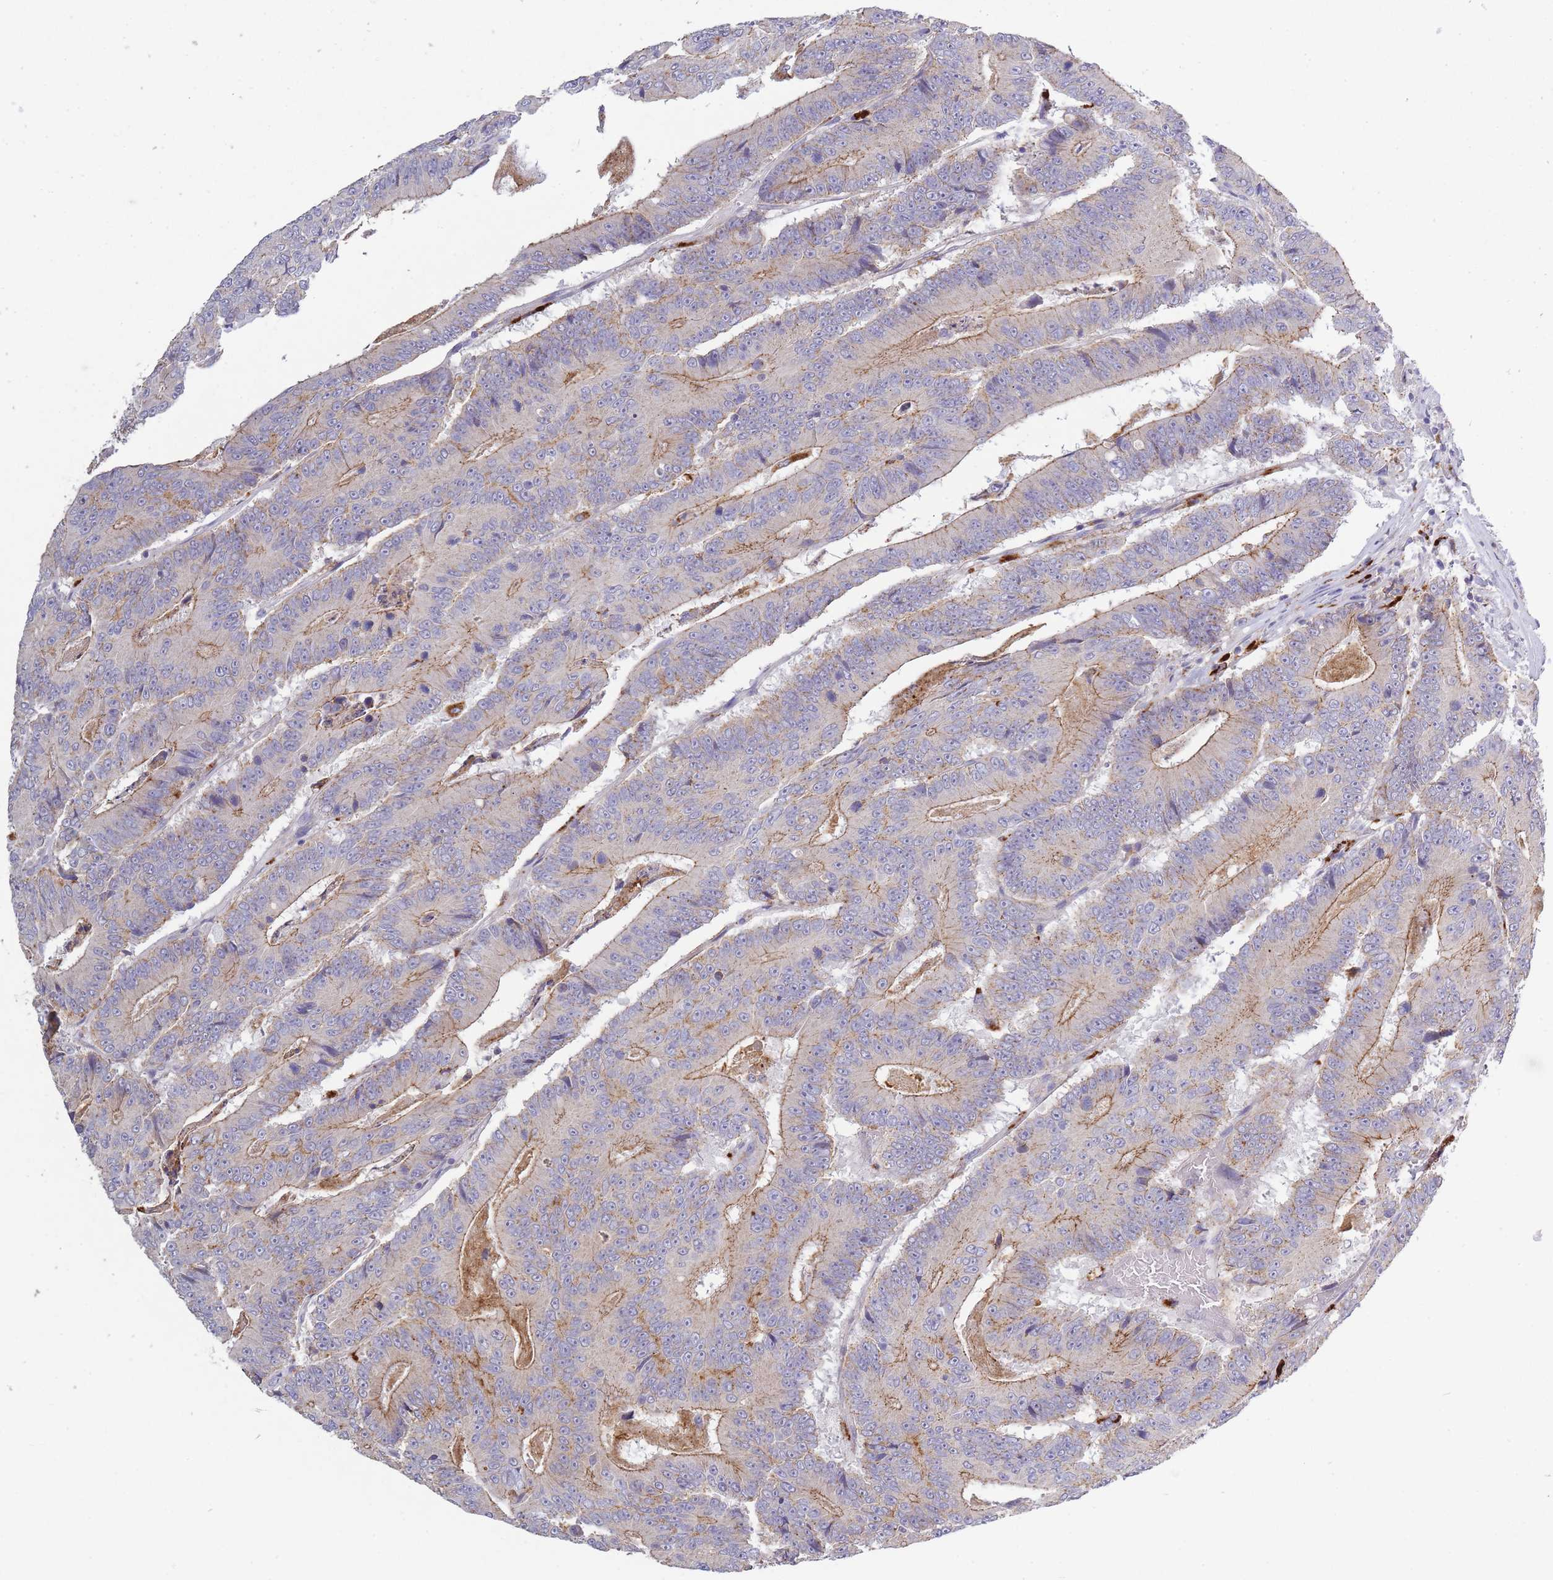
{"staining": {"intensity": "moderate", "quantity": "<25%", "location": "cytoplasmic/membranous"}, "tissue": "colorectal cancer", "cell_type": "Tumor cells", "image_type": "cancer", "snomed": [{"axis": "morphology", "description": "Adenocarcinoma, NOS"}, {"axis": "topography", "description": "Colon"}], "caption": "Immunohistochemistry (IHC) staining of colorectal adenocarcinoma, which demonstrates low levels of moderate cytoplasmic/membranous staining in about <25% of tumor cells indicating moderate cytoplasmic/membranous protein expression. The staining was performed using DAB (brown) for protein detection and nuclei were counterstained in hematoxylin (blue).", "gene": "TRIM61", "patient": {"sex": "male", "age": 83}}